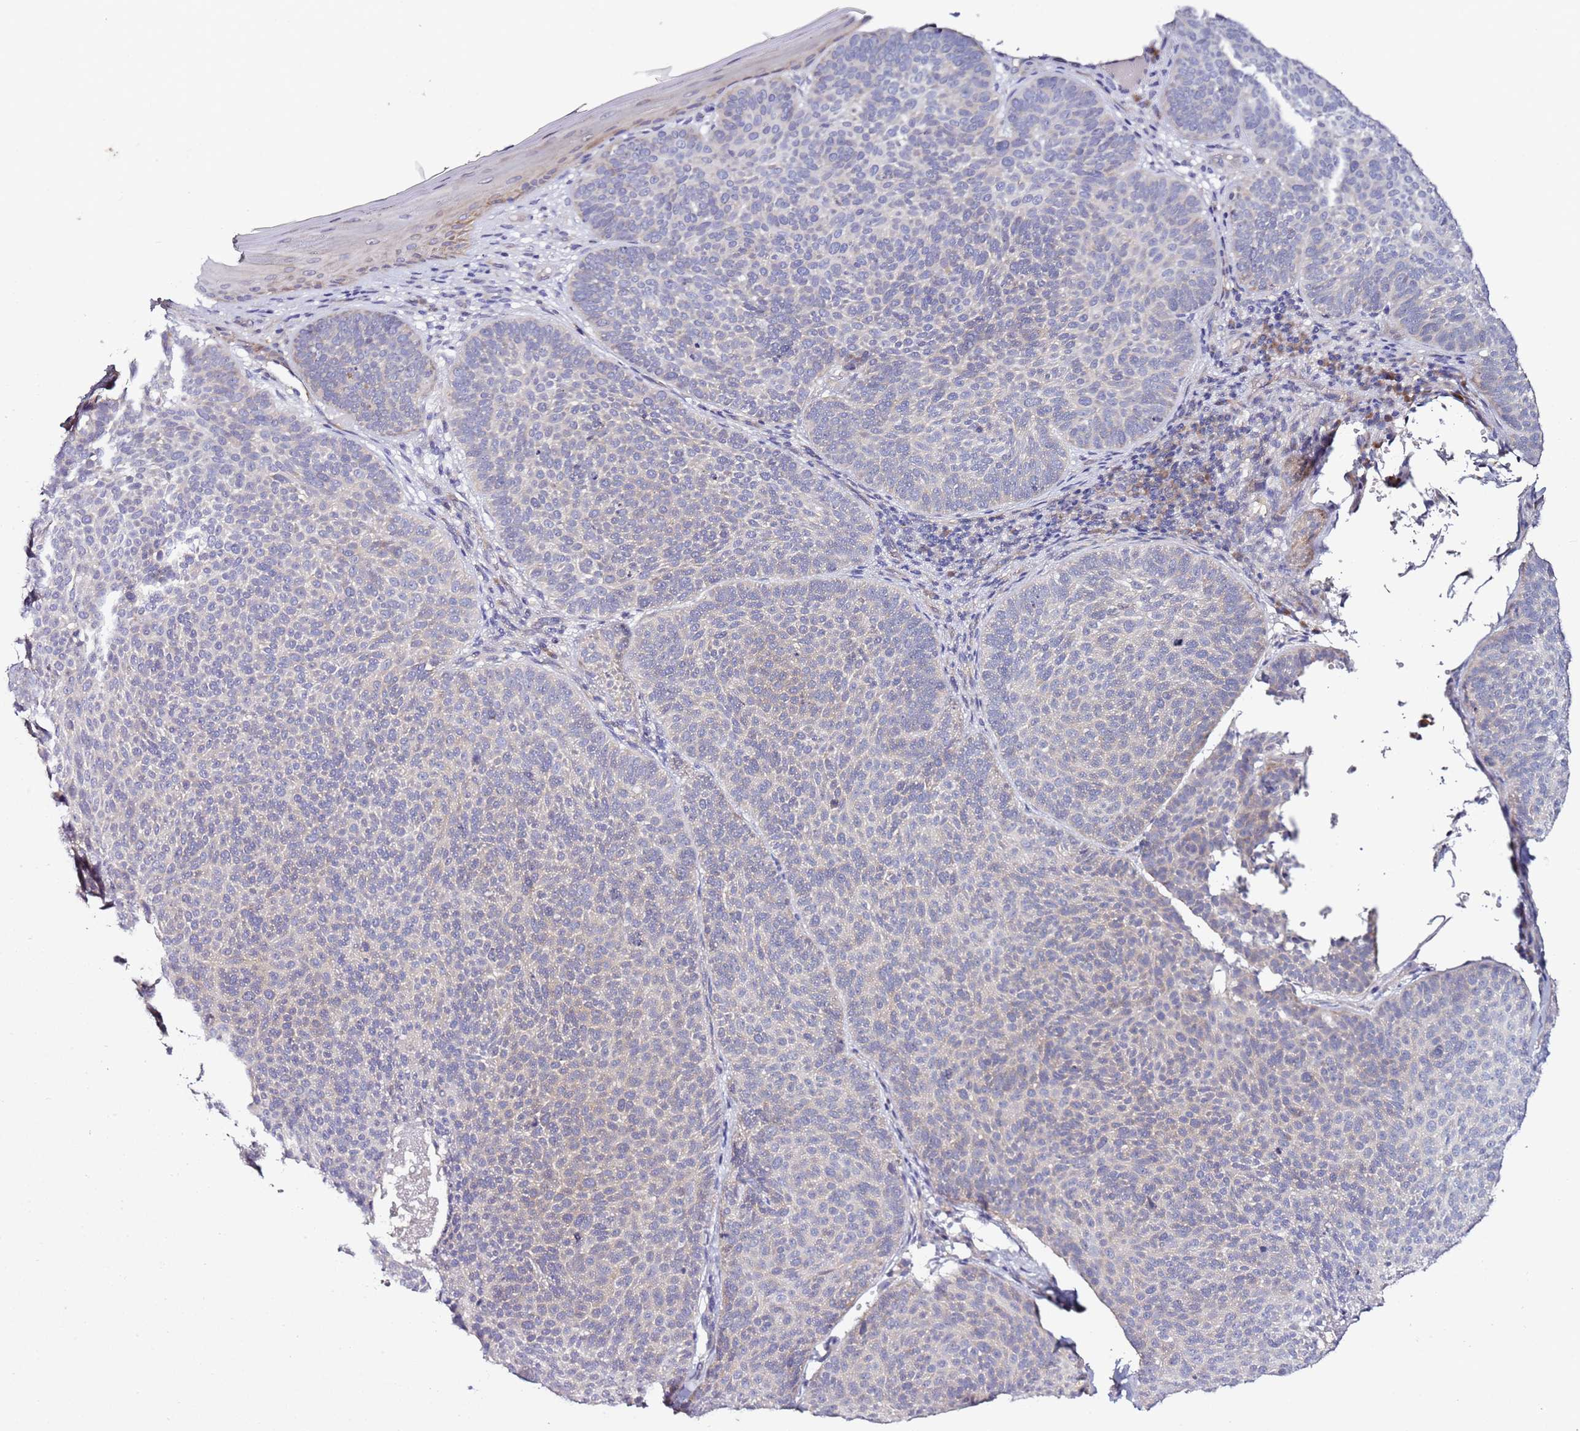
{"staining": {"intensity": "negative", "quantity": "none", "location": "none"}, "tissue": "skin cancer", "cell_type": "Tumor cells", "image_type": "cancer", "snomed": [{"axis": "morphology", "description": "Basal cell carcinoma"}, {"axis": "topography", "description": "Skin"}], "caption": "A histopathology image of human skin cancer is negative for staining in tumor cells. Brightfield microscopy of immunohistochemistry (IHC) stained with DAB (3,3'-diaminobenzidine) (brown) and hematoxylin (blue), captured at high magnification.", "gene": "SRRM5", "patient": {"sex": "male", "age": 85}}